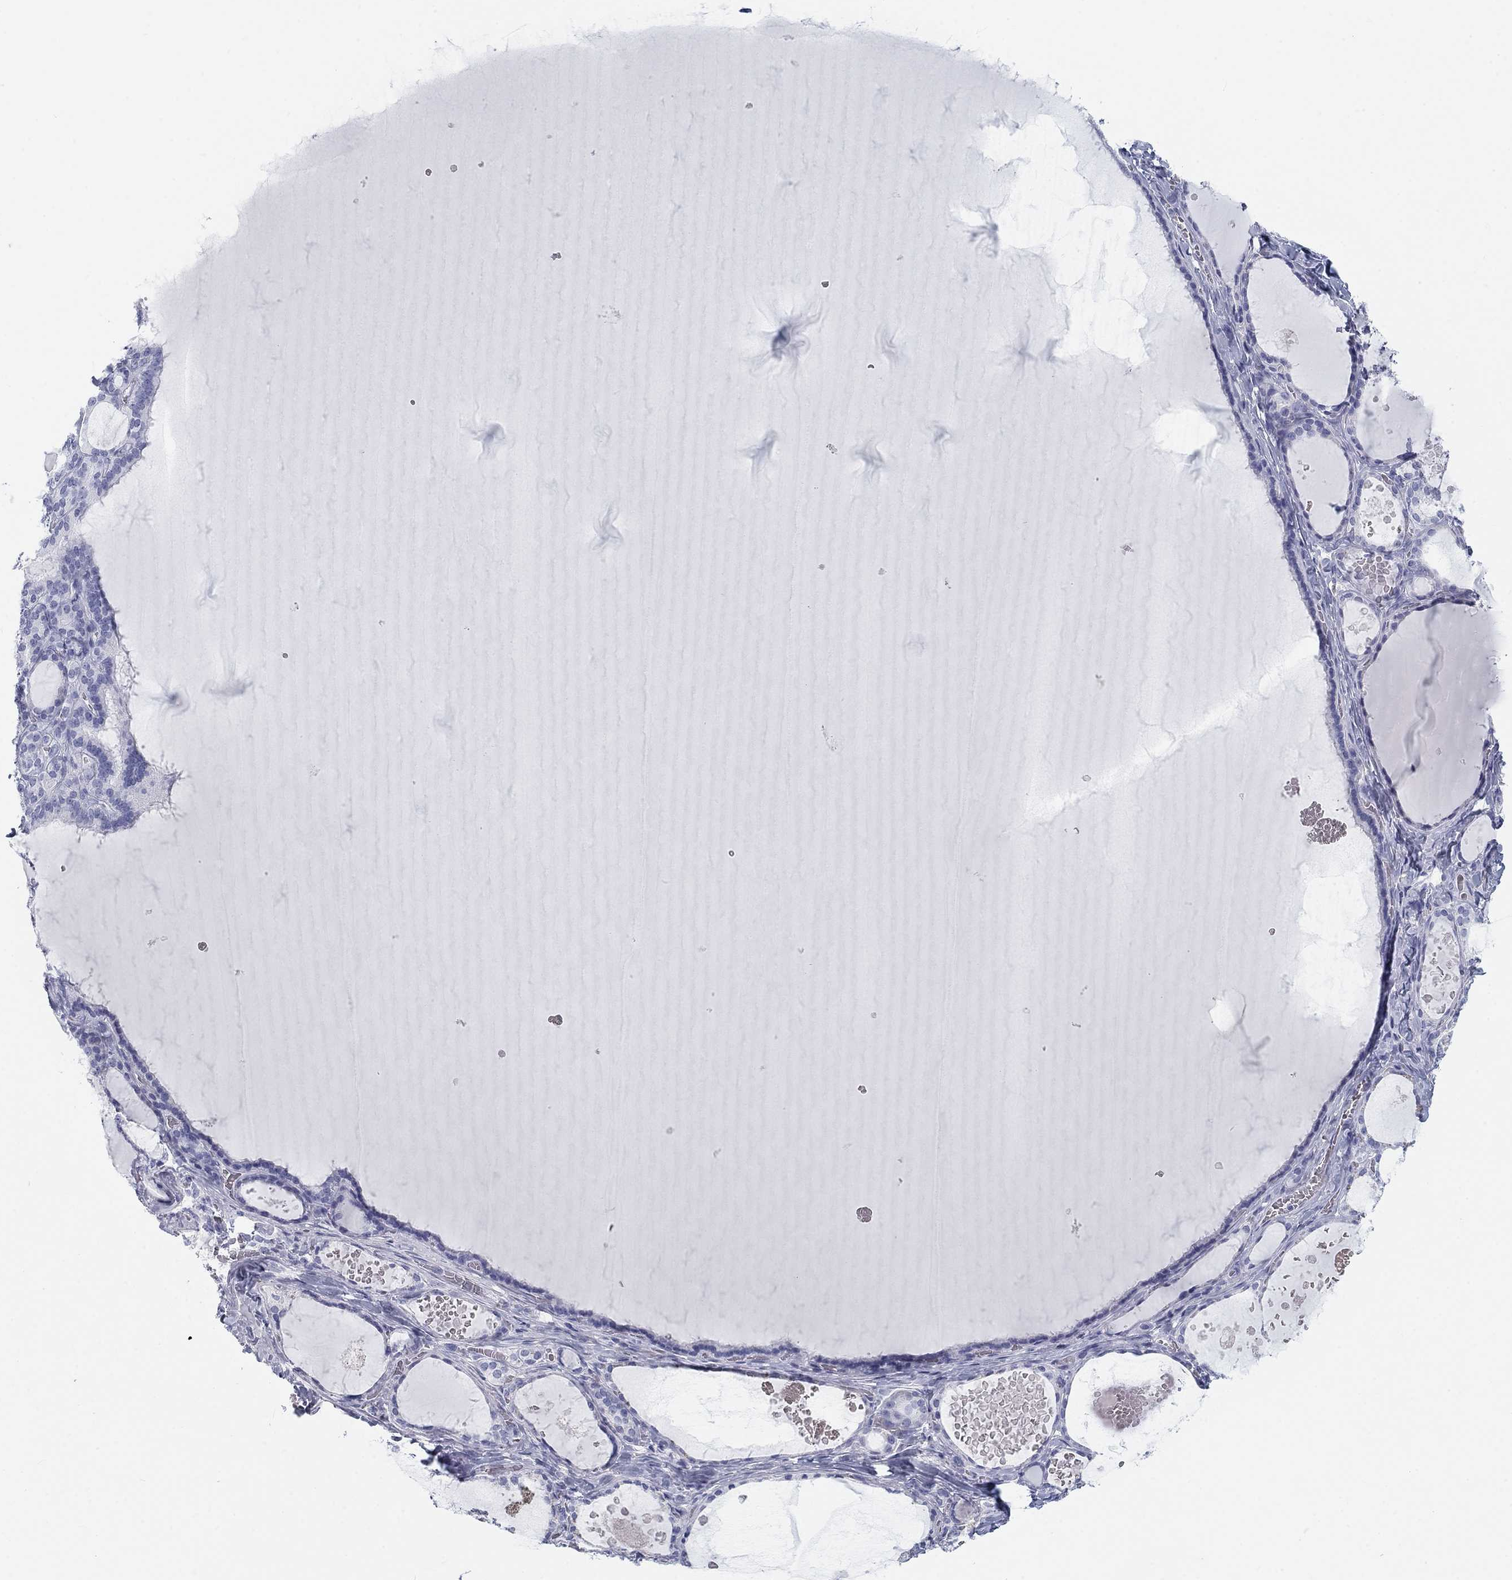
{"staining": {"intensity": "negative", "quantity": "none", "location": "none"}, "tissue": "thyroid gland", "cell_type": "Glandular cells", "image_type": "normal", "snomed": [{"axis": "morphology", "description": "Normal tissue, NOS"}, {"axis": "topography", "description": "Thyroid gland"}], "caption": "Immunohistochemistry (IHC) micrograph of benign thyroid gland: human thyroid gland stained with DAB reveals no significant protein staining in glandular cells. (DAB immunohistochemistry, high magnification).", "gene": "CALB1", "patient": {"sex": "female", "age": 56}}